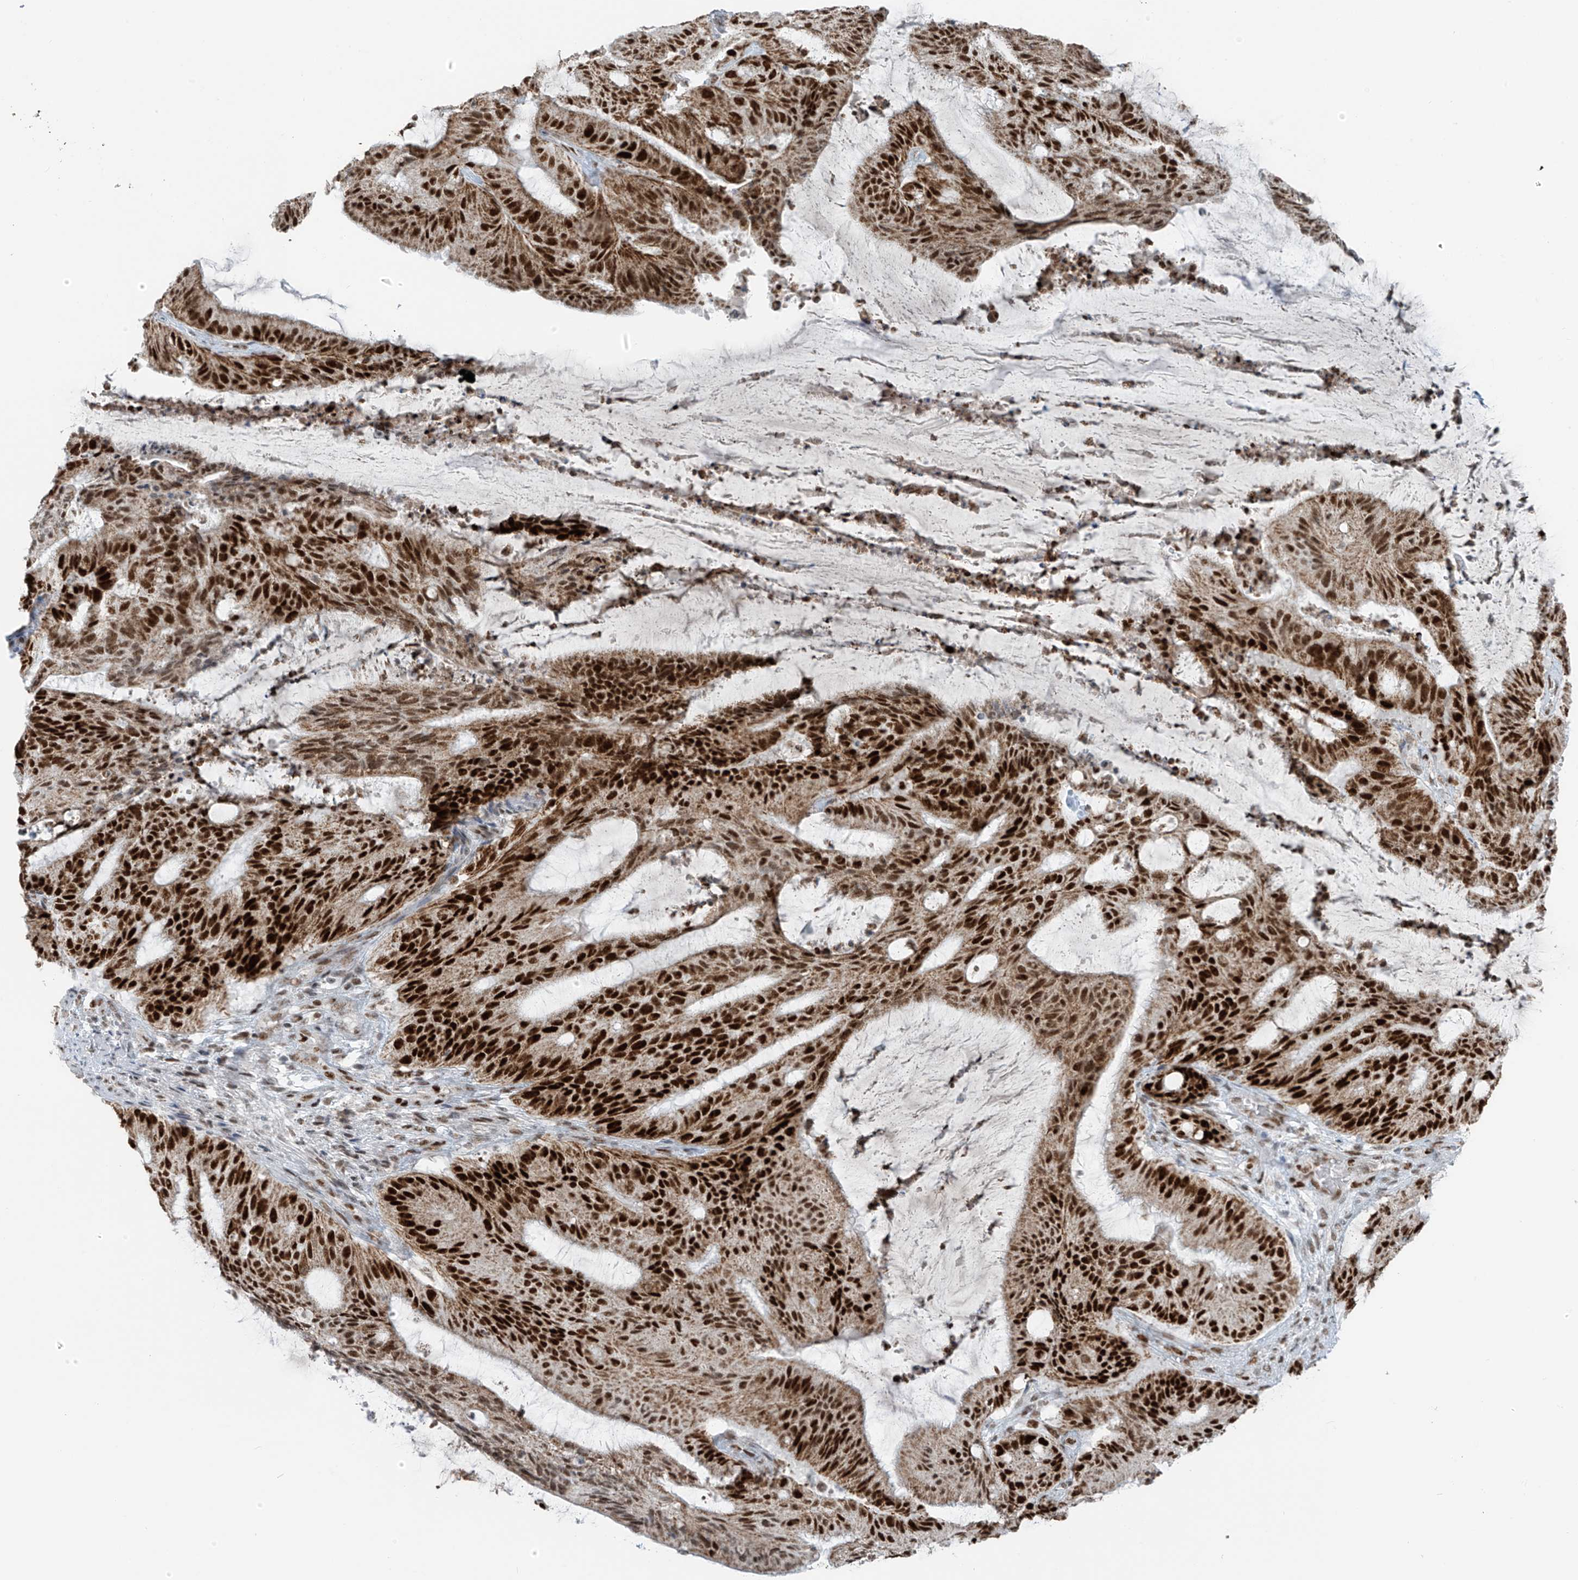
{"staining": {"intensity": "strong", "quantity": ">75%", "location": "nuclear"}, "tissue": "liver cancer", "cell_type": "Tumor cells", "image_type": "cancer", "snomed": [{"axis": "morphology", "description": "Normal tissue, NOS"}, {"axis": "morphology", "description": "Cholangiocarcinoma"}, {"axis": "topography", "description": "Liver"}, {"axis": "topography", "description": "Peripheral nerve tissue"}], "caption": "Brown immunohistochemical staining in liver cancer (cholangiocarcinoma) reveals strong nuclear expression in approximately >75% of tumor cells. Nuclei are stained in blue.", "gene": "WRNIP1", "patient": {"sex": "female", "age": 73}}